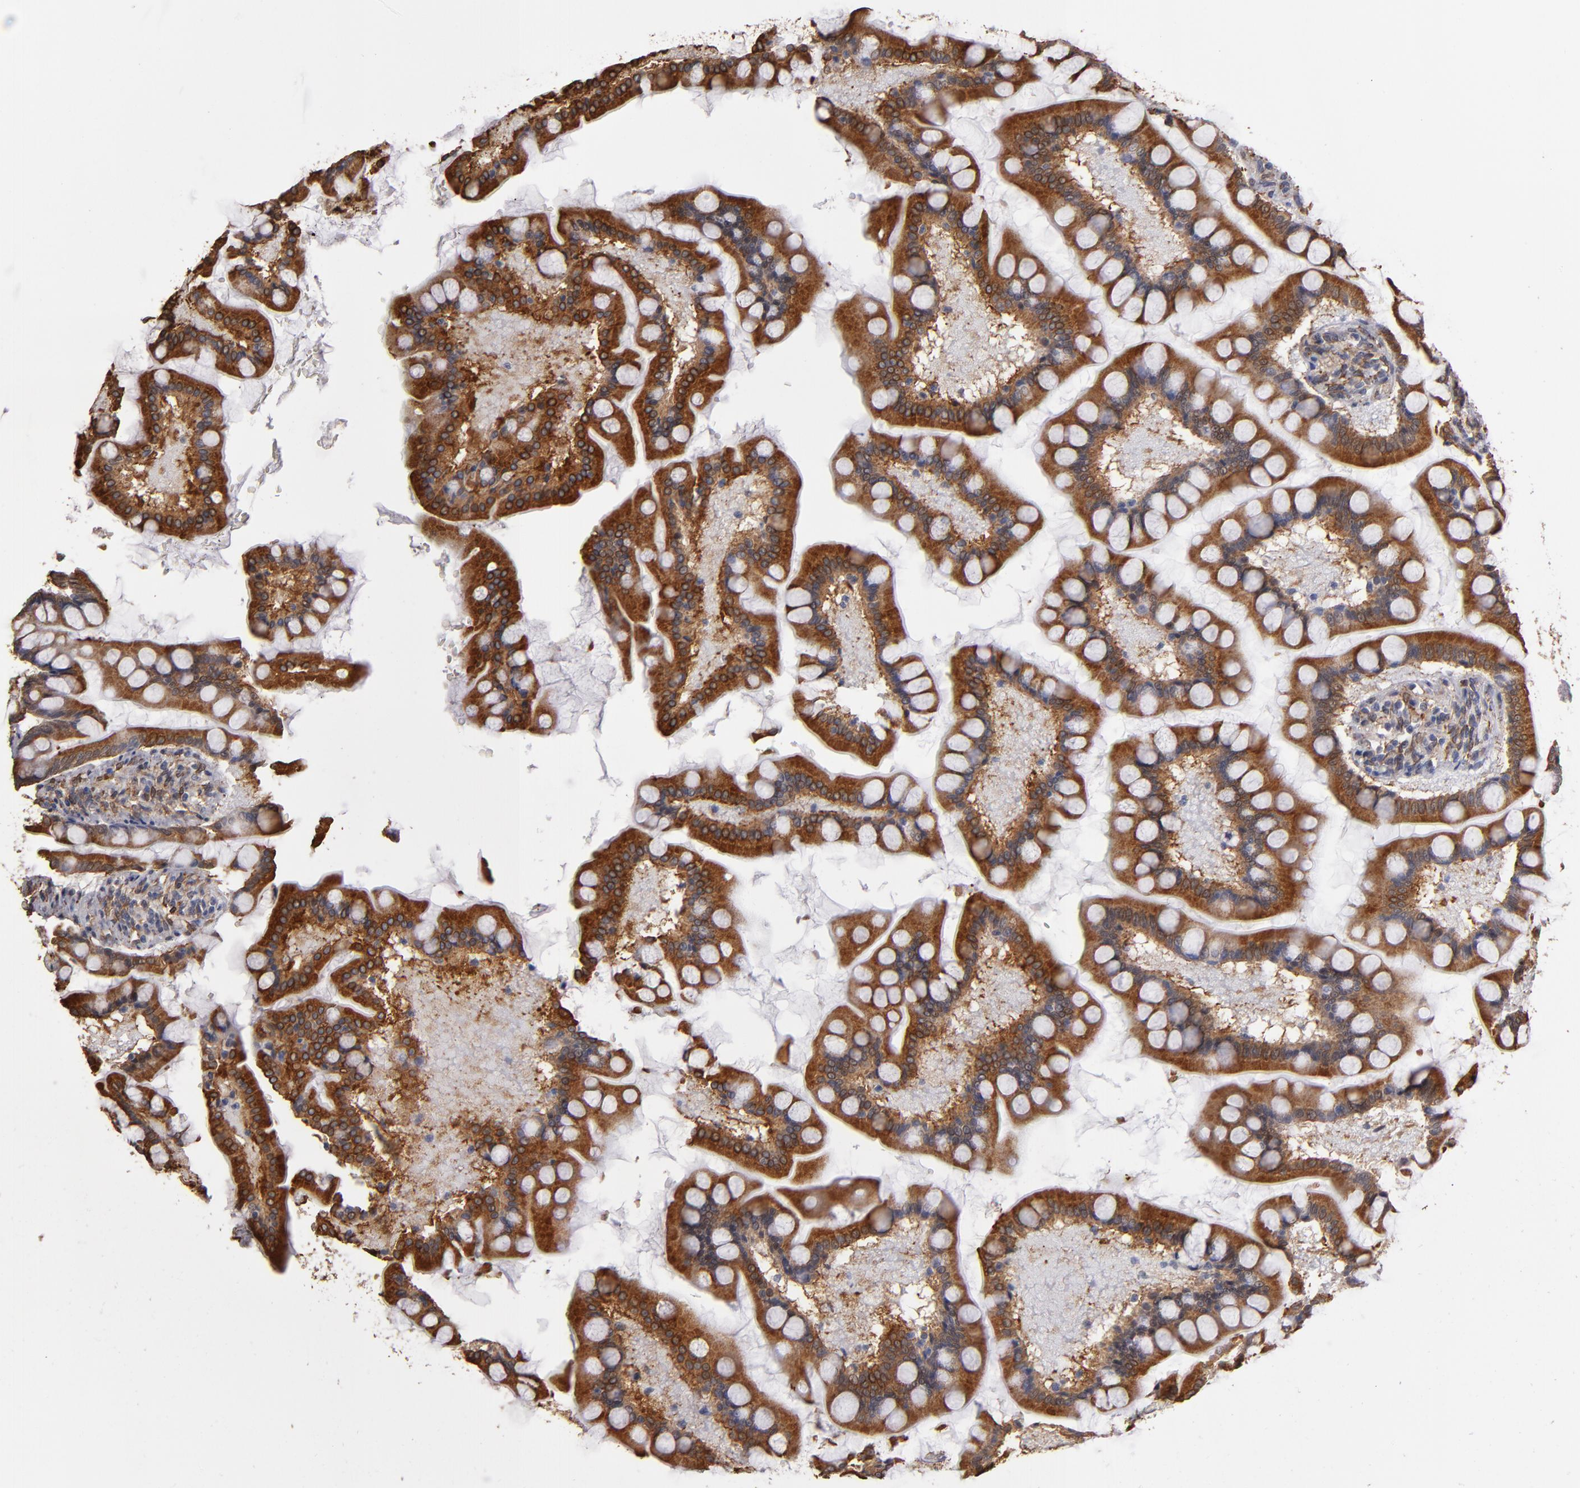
{"staining": {"intensity": "moderate", "quantity": ">75%", "location": "cytoplasmic/membranous"}, "tissue": "small intestine", "cell_type": "Glandular cells", "image_type": "normal", "snomed": [{"axis": "morphology", "description": "Normal tissue, NOS"}, {"axis": "topography", "description": "Small intestine"}], "caption": "Immunohistochemistry (IHC) of benign human small intestine demonstrates medium levels of moderate cytoplasmic/membranous positivity in about >75% of glandular cells.", "gene": "PGRMC1", "patient": {"sex": "male", "age": 41}}